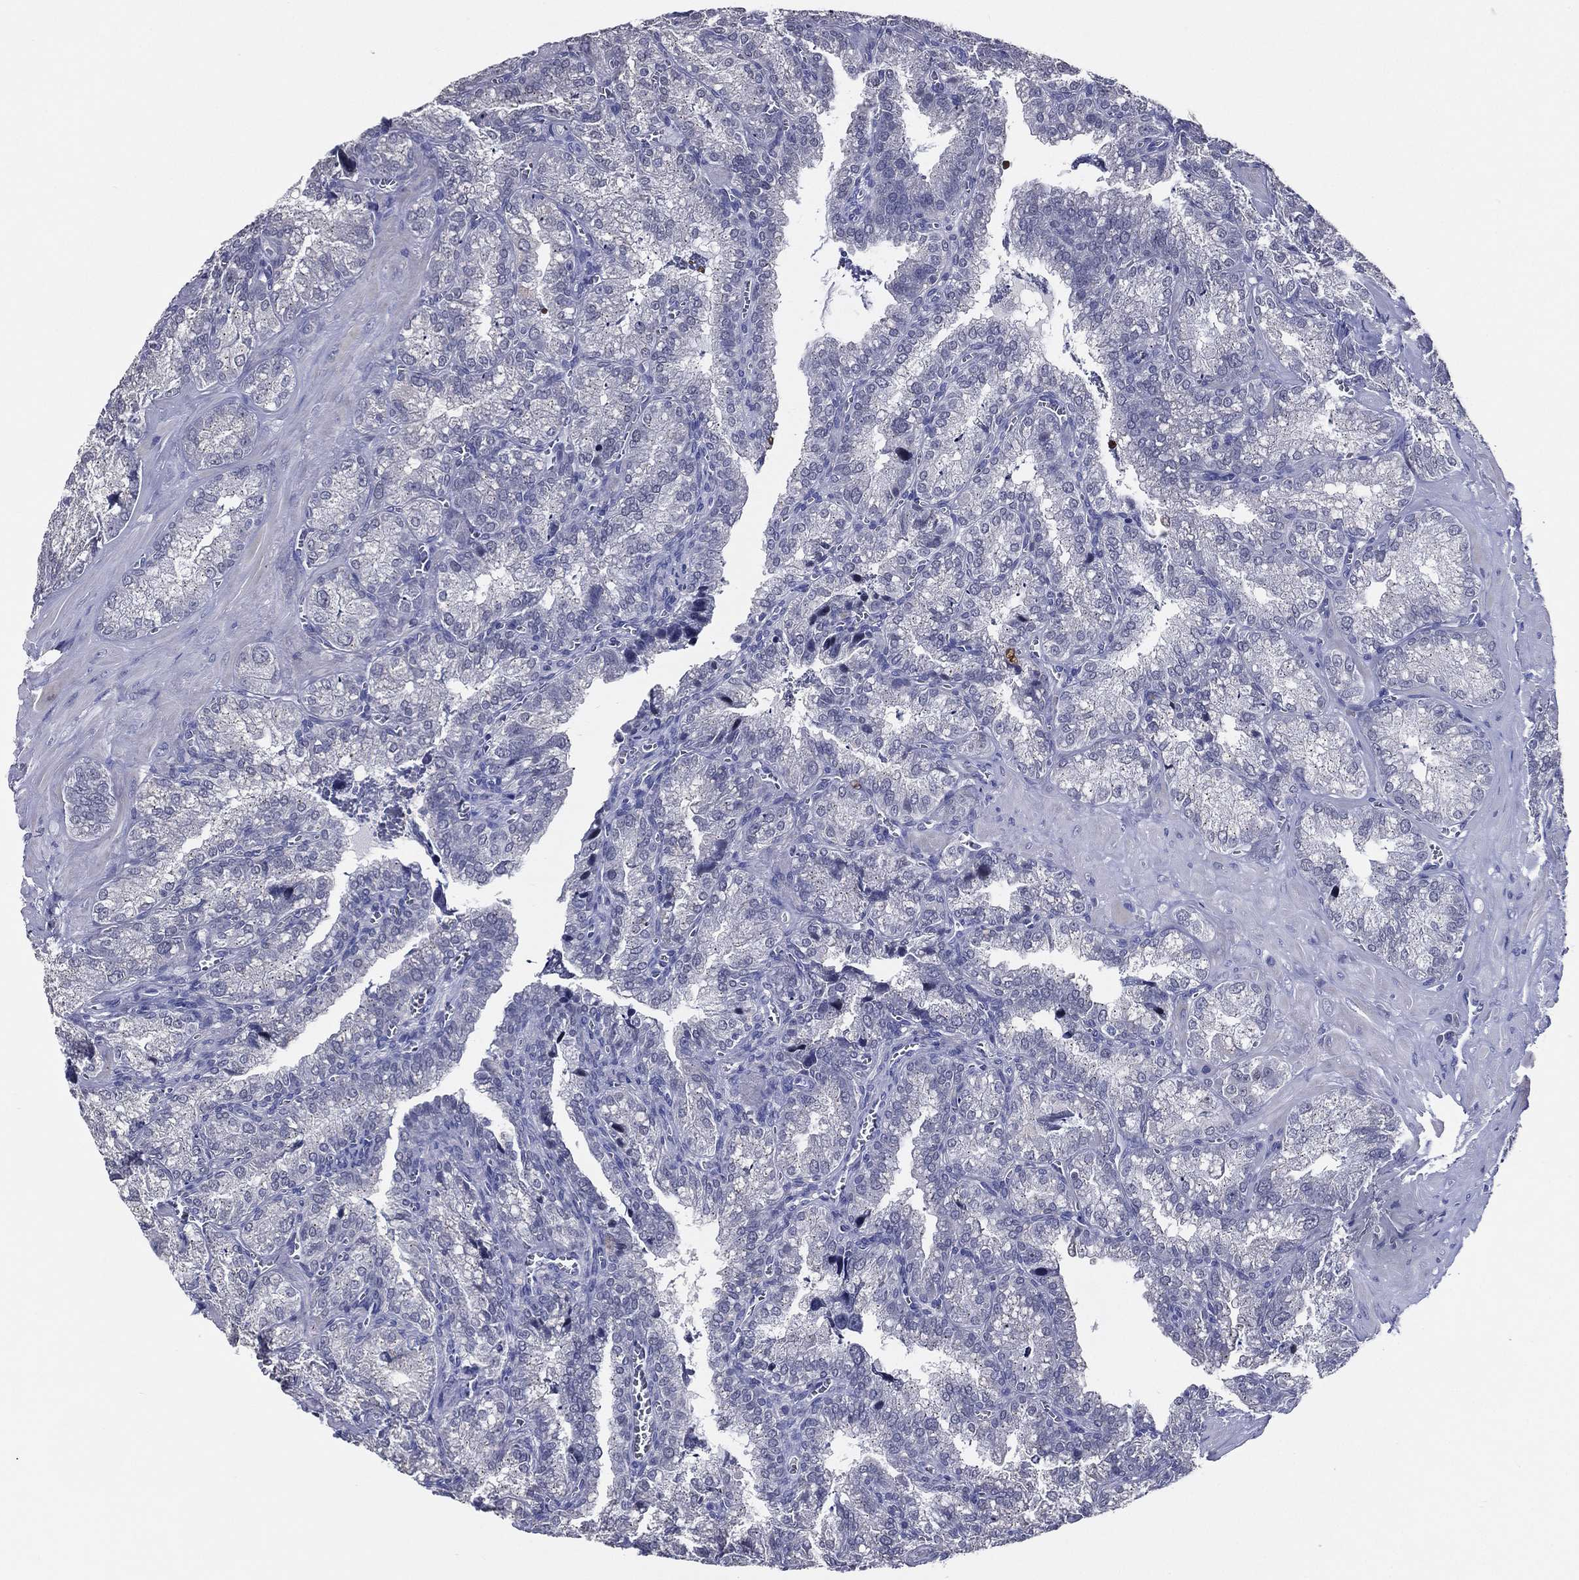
{"staining": {"intensity": "negative", "quantity": "none", "location": "none"}, "tissue": "seminal vesicle", "cell_type": "Glandular cells", "image_type": "normal", "snomed": [{"axis": "morphology", "description": "Normal tissue, NOS"}, {"axis": "topography", "description": "Seminal veicle"}], "caption": "Human seminal vesicle stained for a protein using immunohistochemistry (IHC) shows no staining in glandular cells.", "gene": "TFAP2A", "patient": {"sex": "male", "age": 57}}